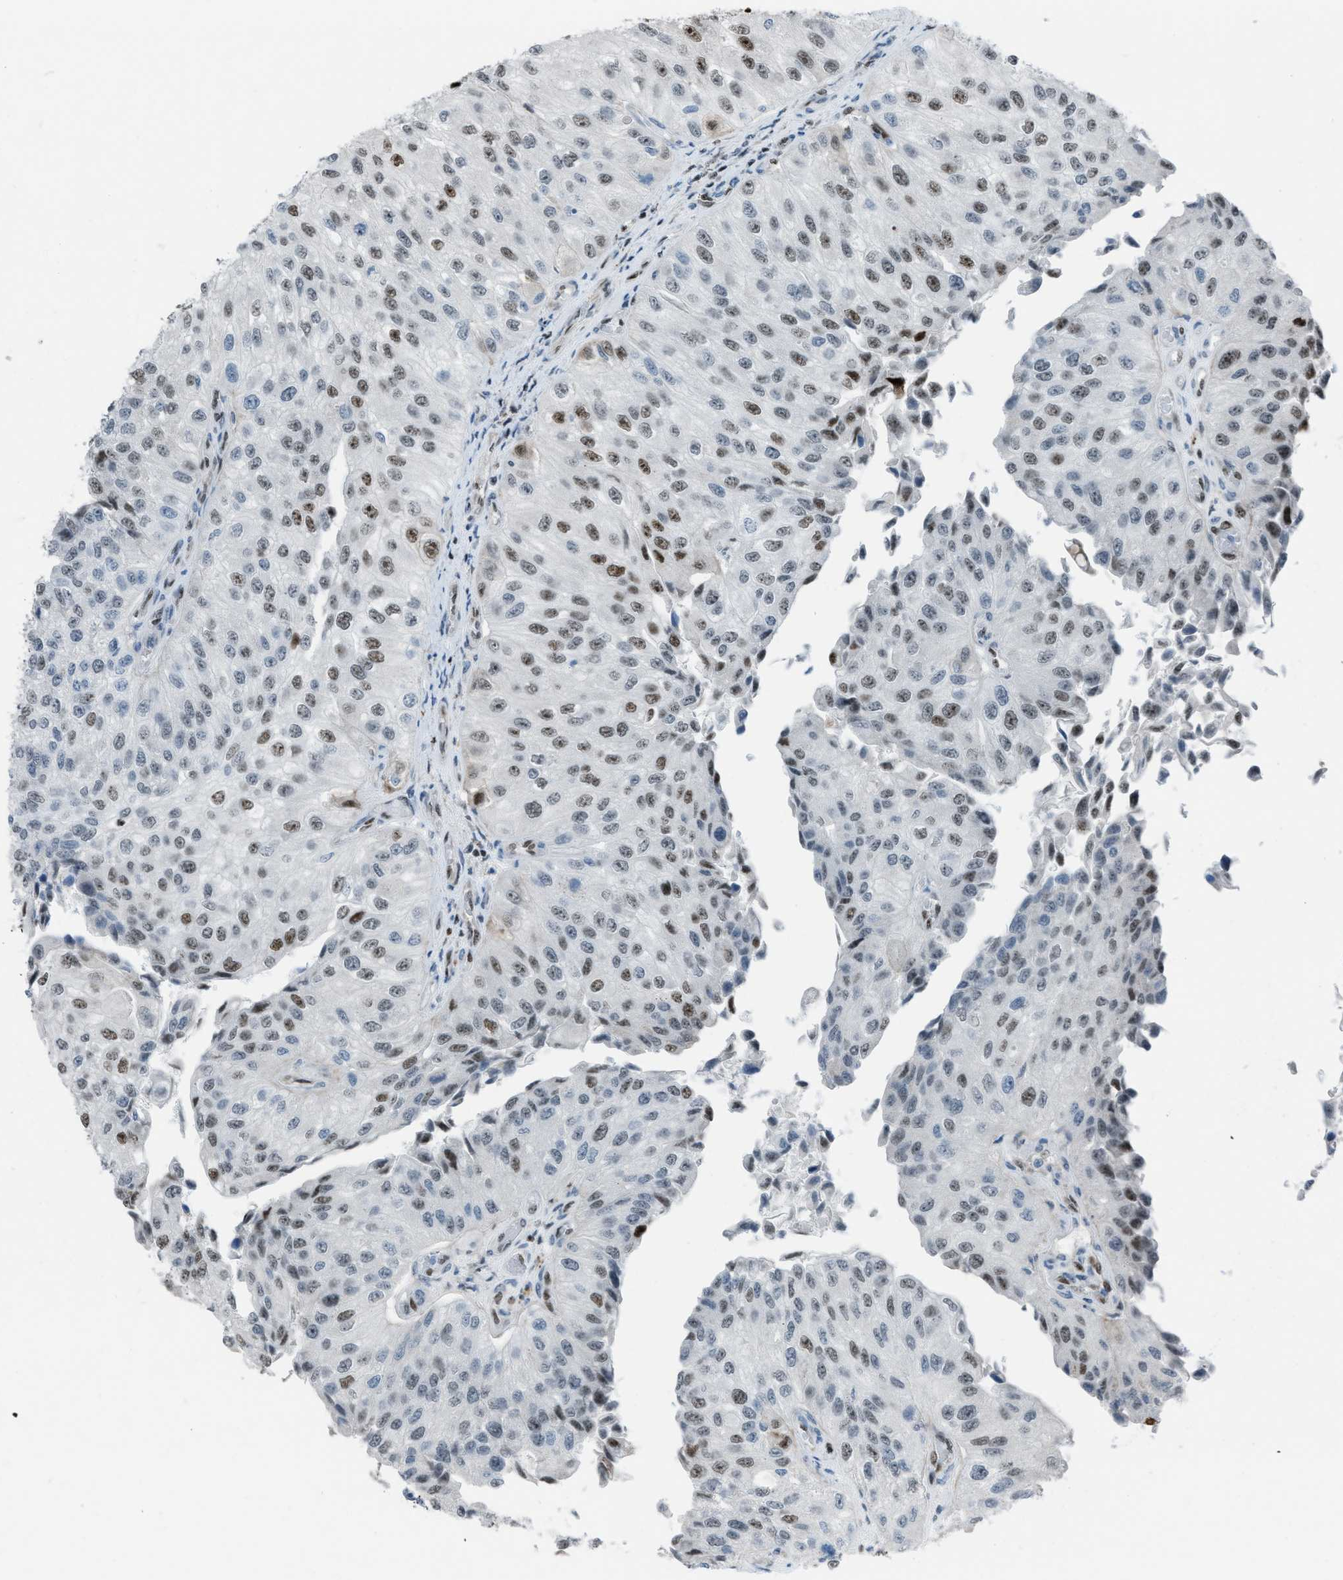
{"staining": {"intensity": "moderate", "quantity": "25%-75%", "location": "nuclear"}, "tissue": "urothelial cancer", "cell_type": "Tumor cells", "image_type": "cancer", "snomed": [{"axis": "morphology", "description": "Urothelial carcinoma, High grade"}, {"axis": "topography", "description": "Kidney"}, {"axis": "topography", "description": "Urinary bladder"}], "caption": "Urothelial cancer stained with a protein marker displays moderate staining in tumor cells.", "gene": "SLFN5", "patient": {"sex": "male", "age": 77}}